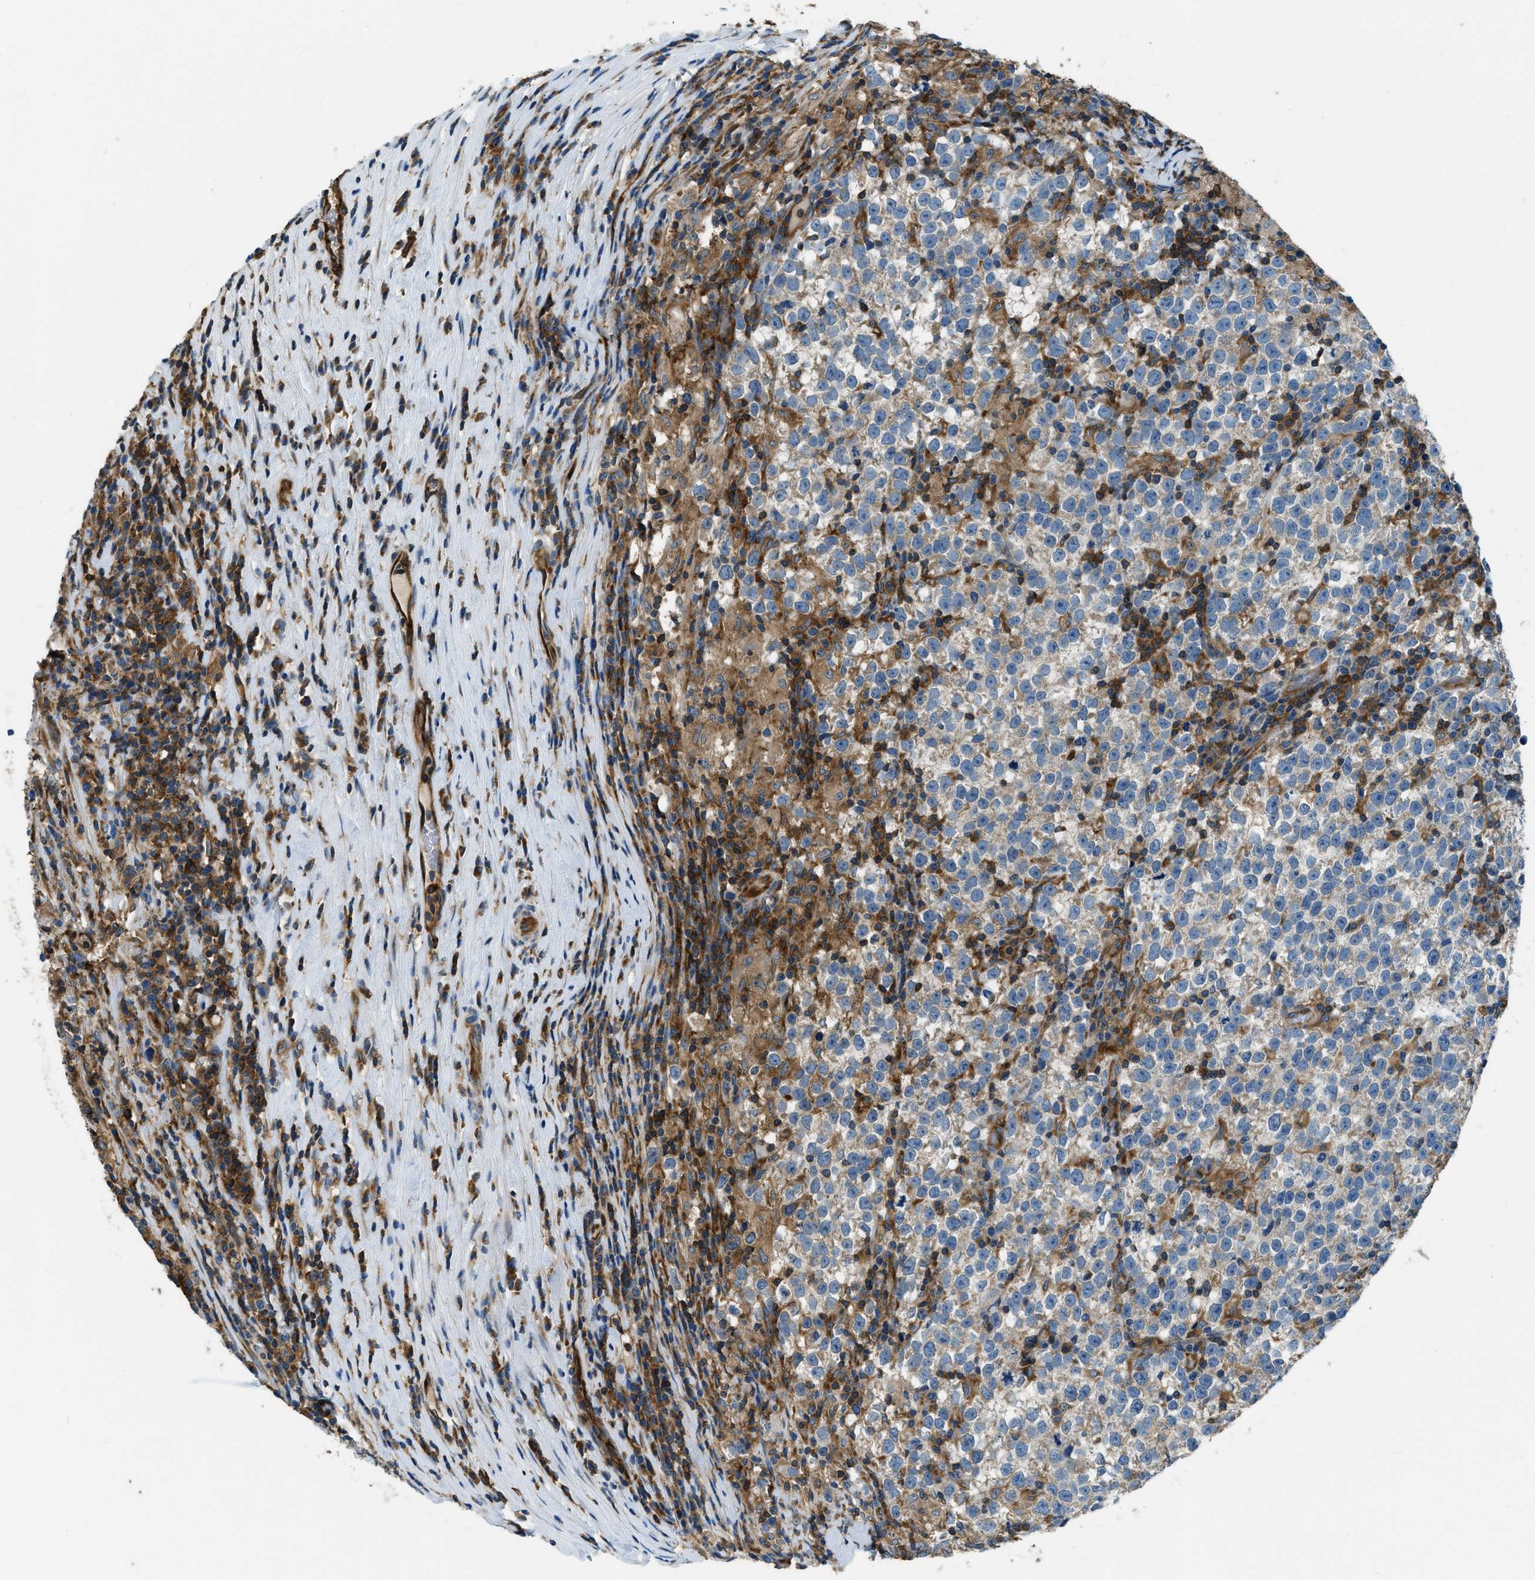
{"staining": {"intensity": "weak", "quantity": "<25%", "location": "cytoplasmic/membranous"}, "tissue": "testis cancer", "cell_type": "Tumor cells", "image_type": "cancer", "snomed": [{"axis": "morphology", "description": "Normal tissue, NOS"}, {"axis": "morphology", "description": "Seminoma, NOS"}, {"axis": "topography", "description": "Testis"}], "caption": "This image is of testis seminoma stained with immunohistochemistry to label a protein in brown with the nuclei are counter-stained blue. There is no expression in tumor cells.", "gene": "GIMAP8", "patient": {"sex": "male", "age": 43}}